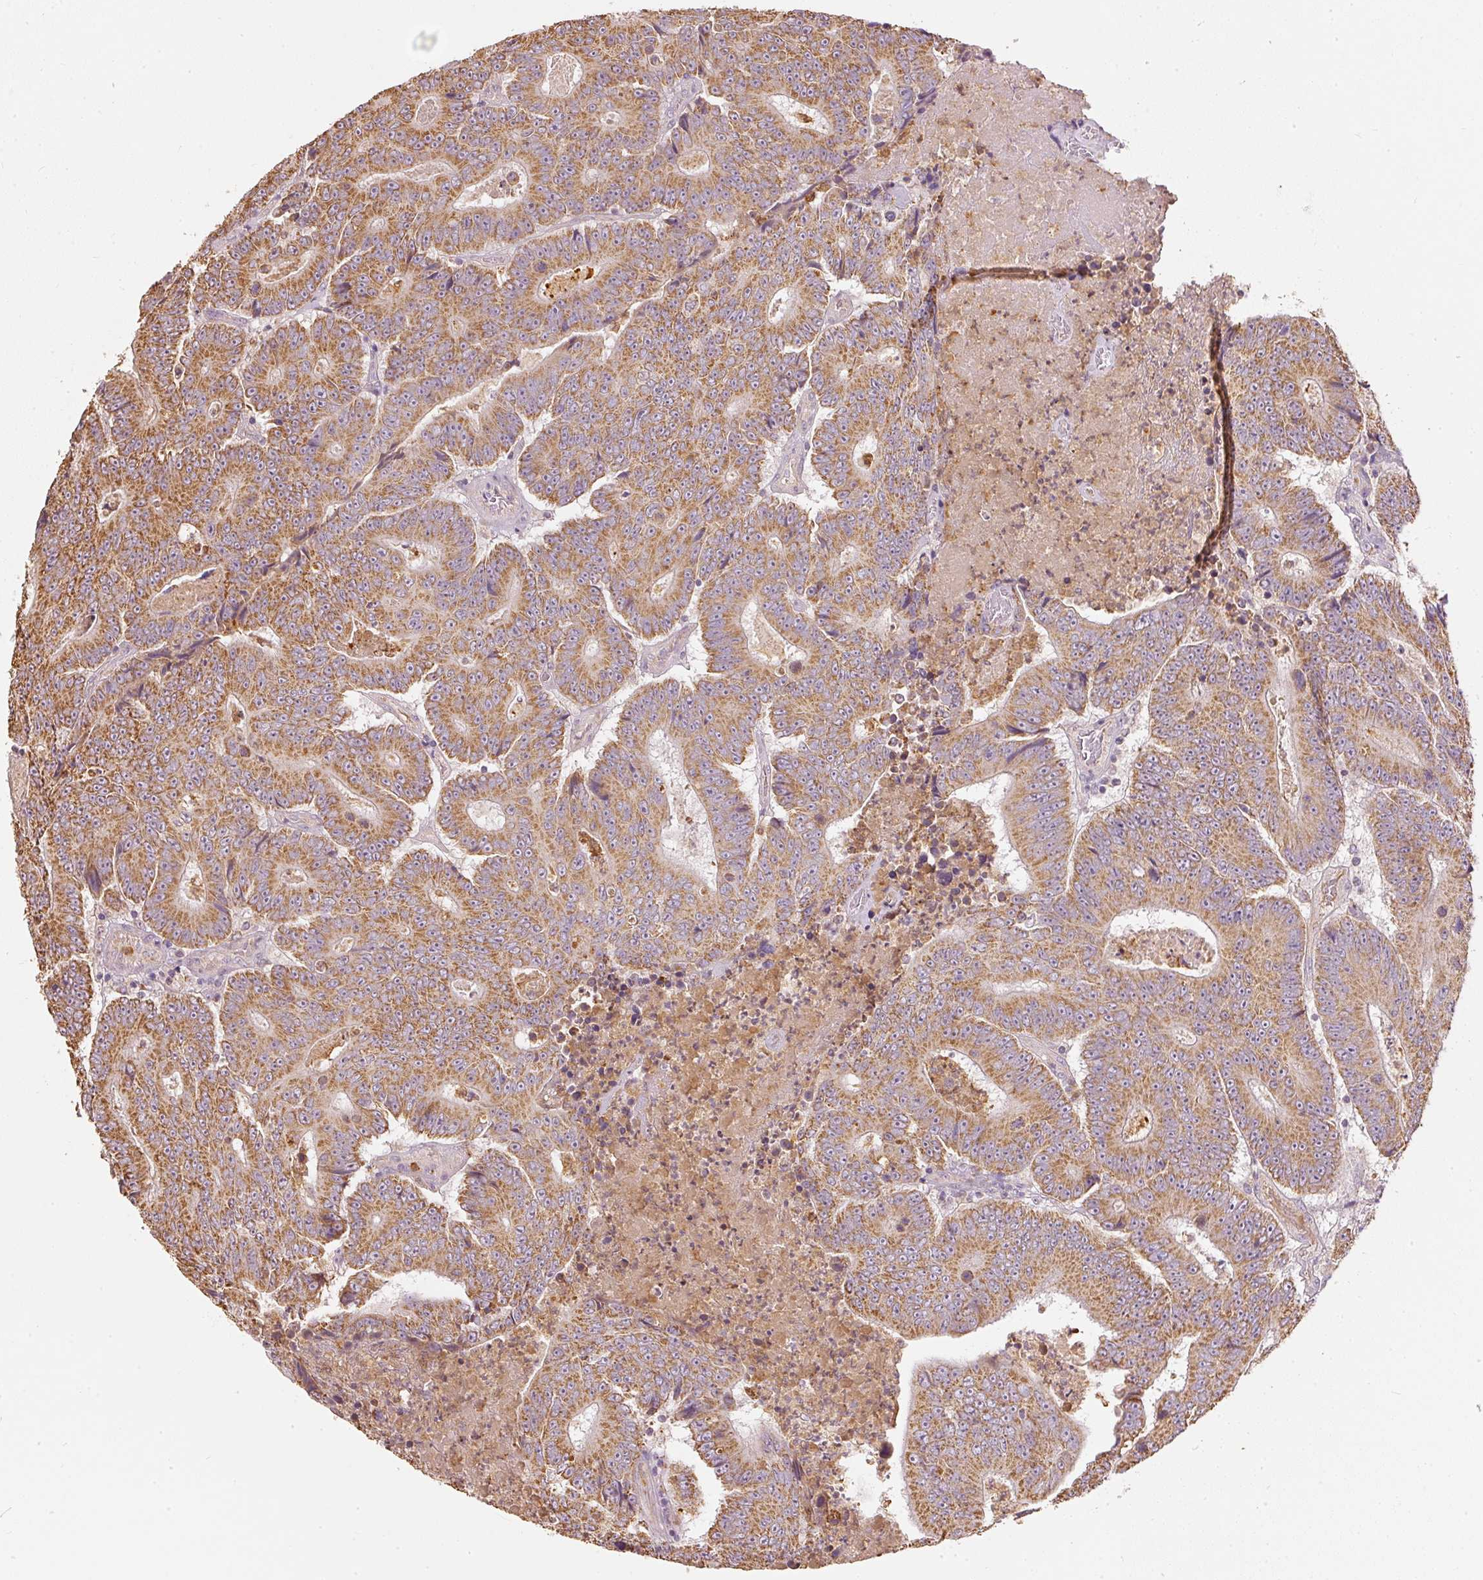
{"staining": {"intensity": "moderate", "quantity": ">75%", "location": "cytoplasmic/membranous"}, "tissue": "colorectal cancer", "cell_type": "Tumor cells", "image_type": "cancer", "snomed": [{"axis": "morphology", "description": "Adenocarcinoma, NOS"}, {"axis": "topography", "description": "Colon"}], "caption": "Colorectal cancer tissue displays moderate cytoplasmic/membranous positivity in about >75% of tumor cells Ihc stains the protein of interest in brown and the nuclei are stained blue.", "gene": "PSENEN", "patient": {"sex": "male", "age": 83}}